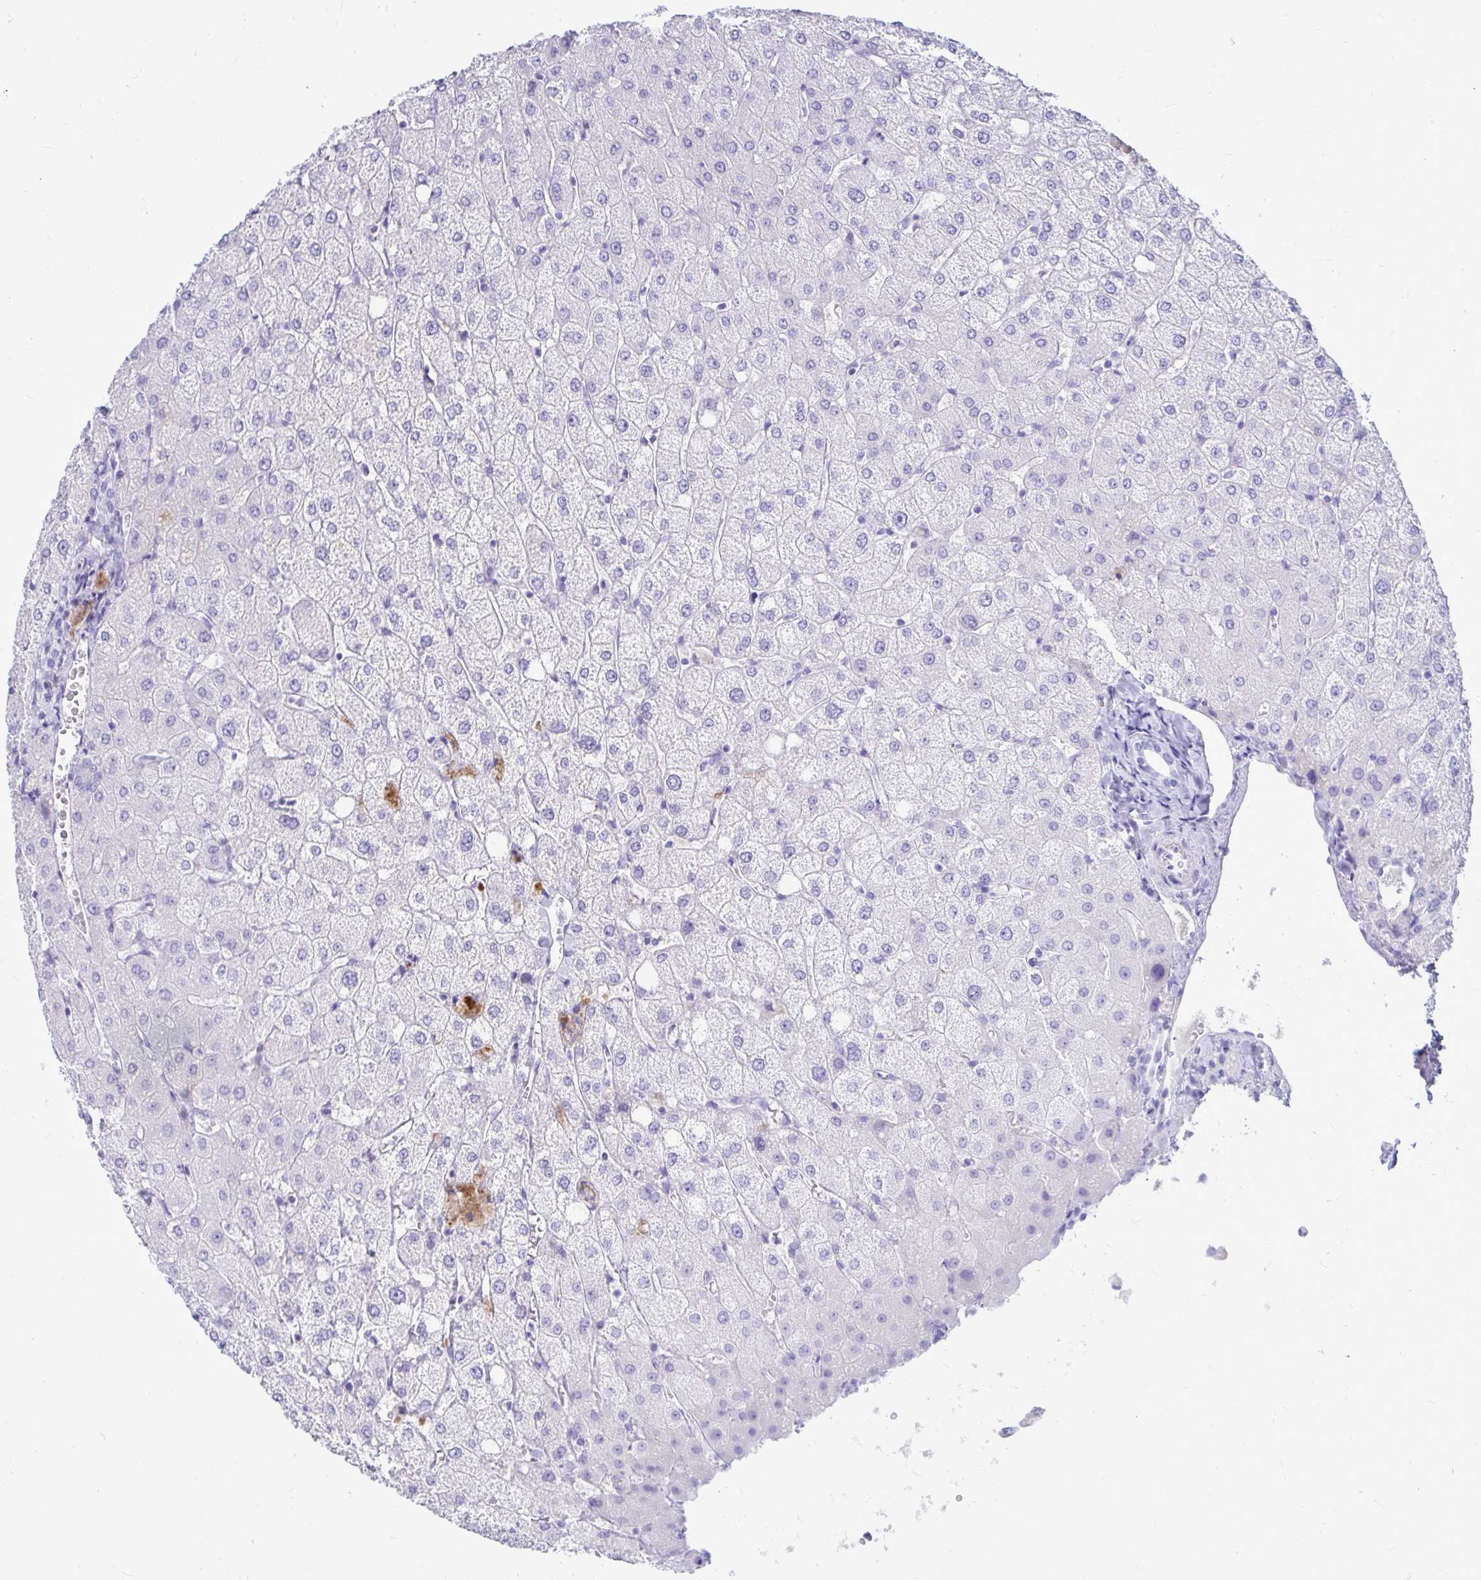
{"staining": {"intensity": "negative", "quantity": "none", "location": "none"}, "tissue": "liver", "cell_type": "Cholangiocytes", "image_type": "normal", "snomed": [{"axis": "morphology", "description": "Normal tissue, NOS"}, {"axis": "topography", "description": "Liver"}], "caption": "Immunohistochemistry of unremarkable human liver exhibits no positivity in cholangiocytes. (IHC, brightfield microscopy, high magnification).", "gene": "NANOGNB", "patient": {"sex": "female", "age": 54}}